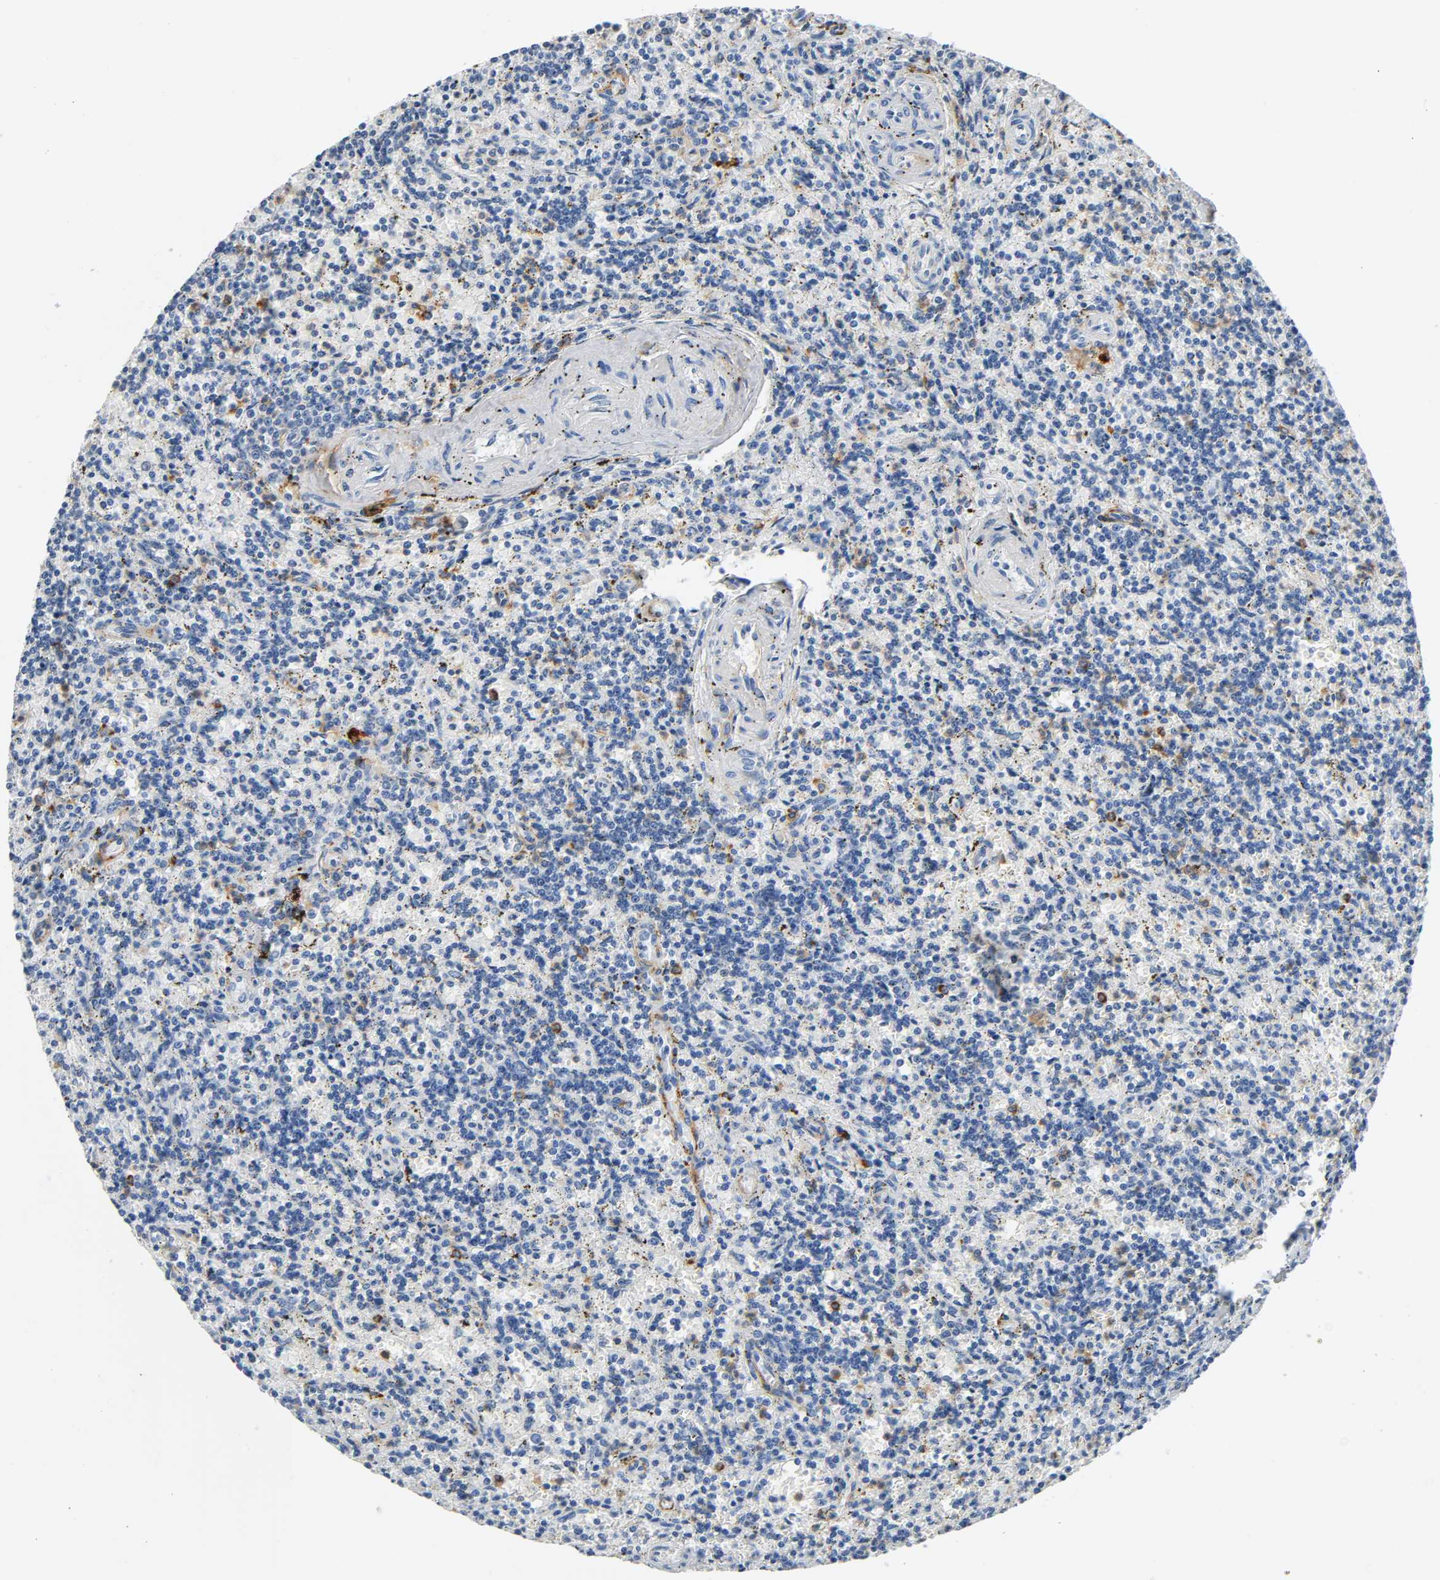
{"staining": {"intensity": "negative", "quantity": "none", "location": "none"}, "tissue": "lymphoma", "cell_type": "Tumor cells", "image_type": "cancer", "snomed": [{"axis": "morphology", "description": "Malignant lymphoma, non-Hodgkin's type, Low grade"}, {"axis": "topography", "description": "Spleen"}], "caption": "This is an immunohistochemistry (IHC) image of human malignant lymphoma, non-Hodgkin's type (low-grade). There is no staining in tumor cells.", "gene": "ANPEP", "patient": {"sex": "male", "age": 73}}